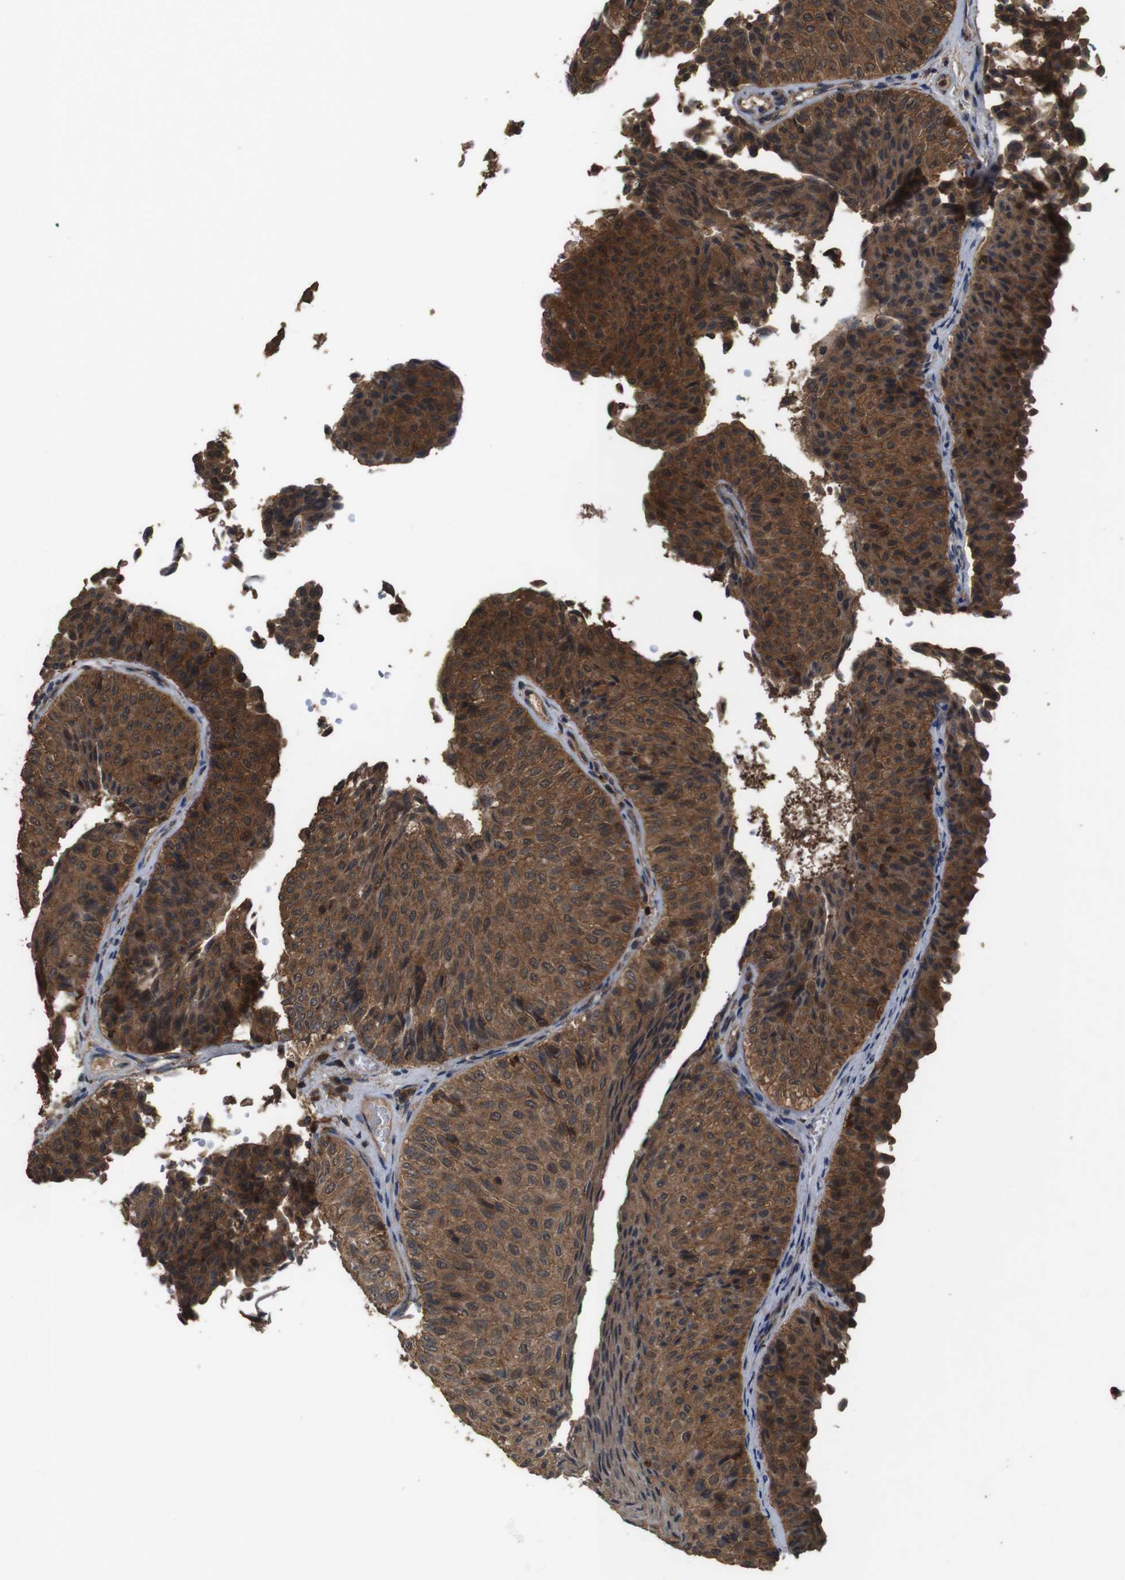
{"staining": {"intensity": "strong", "quantity": ">75%", "location": "cytoplasmic/membranous"}, "tissue": "urothelial cancer", "cell_type": "Tumor cells", "image_type": "cancer", "snomed": [{"axis": "morphology", "description": "Urothelial carcinoma, Low grade"}, {"axis": "topography", "description": "Urinary bladder"}], "caption": "IHC staining of urothelial cancer, which demonstrates high levels of strong cytoplasmic/membranous positivity in approximately >75% of tumor cells indicating strong cytoplasmic/membranous protein positivity. The staining was performed using DAB (brown) for protein detection and nuclei were counterstained in hematoxylin (blue).", "gene": "BAG4", "patient": {"sex": "male", "age": 78}}